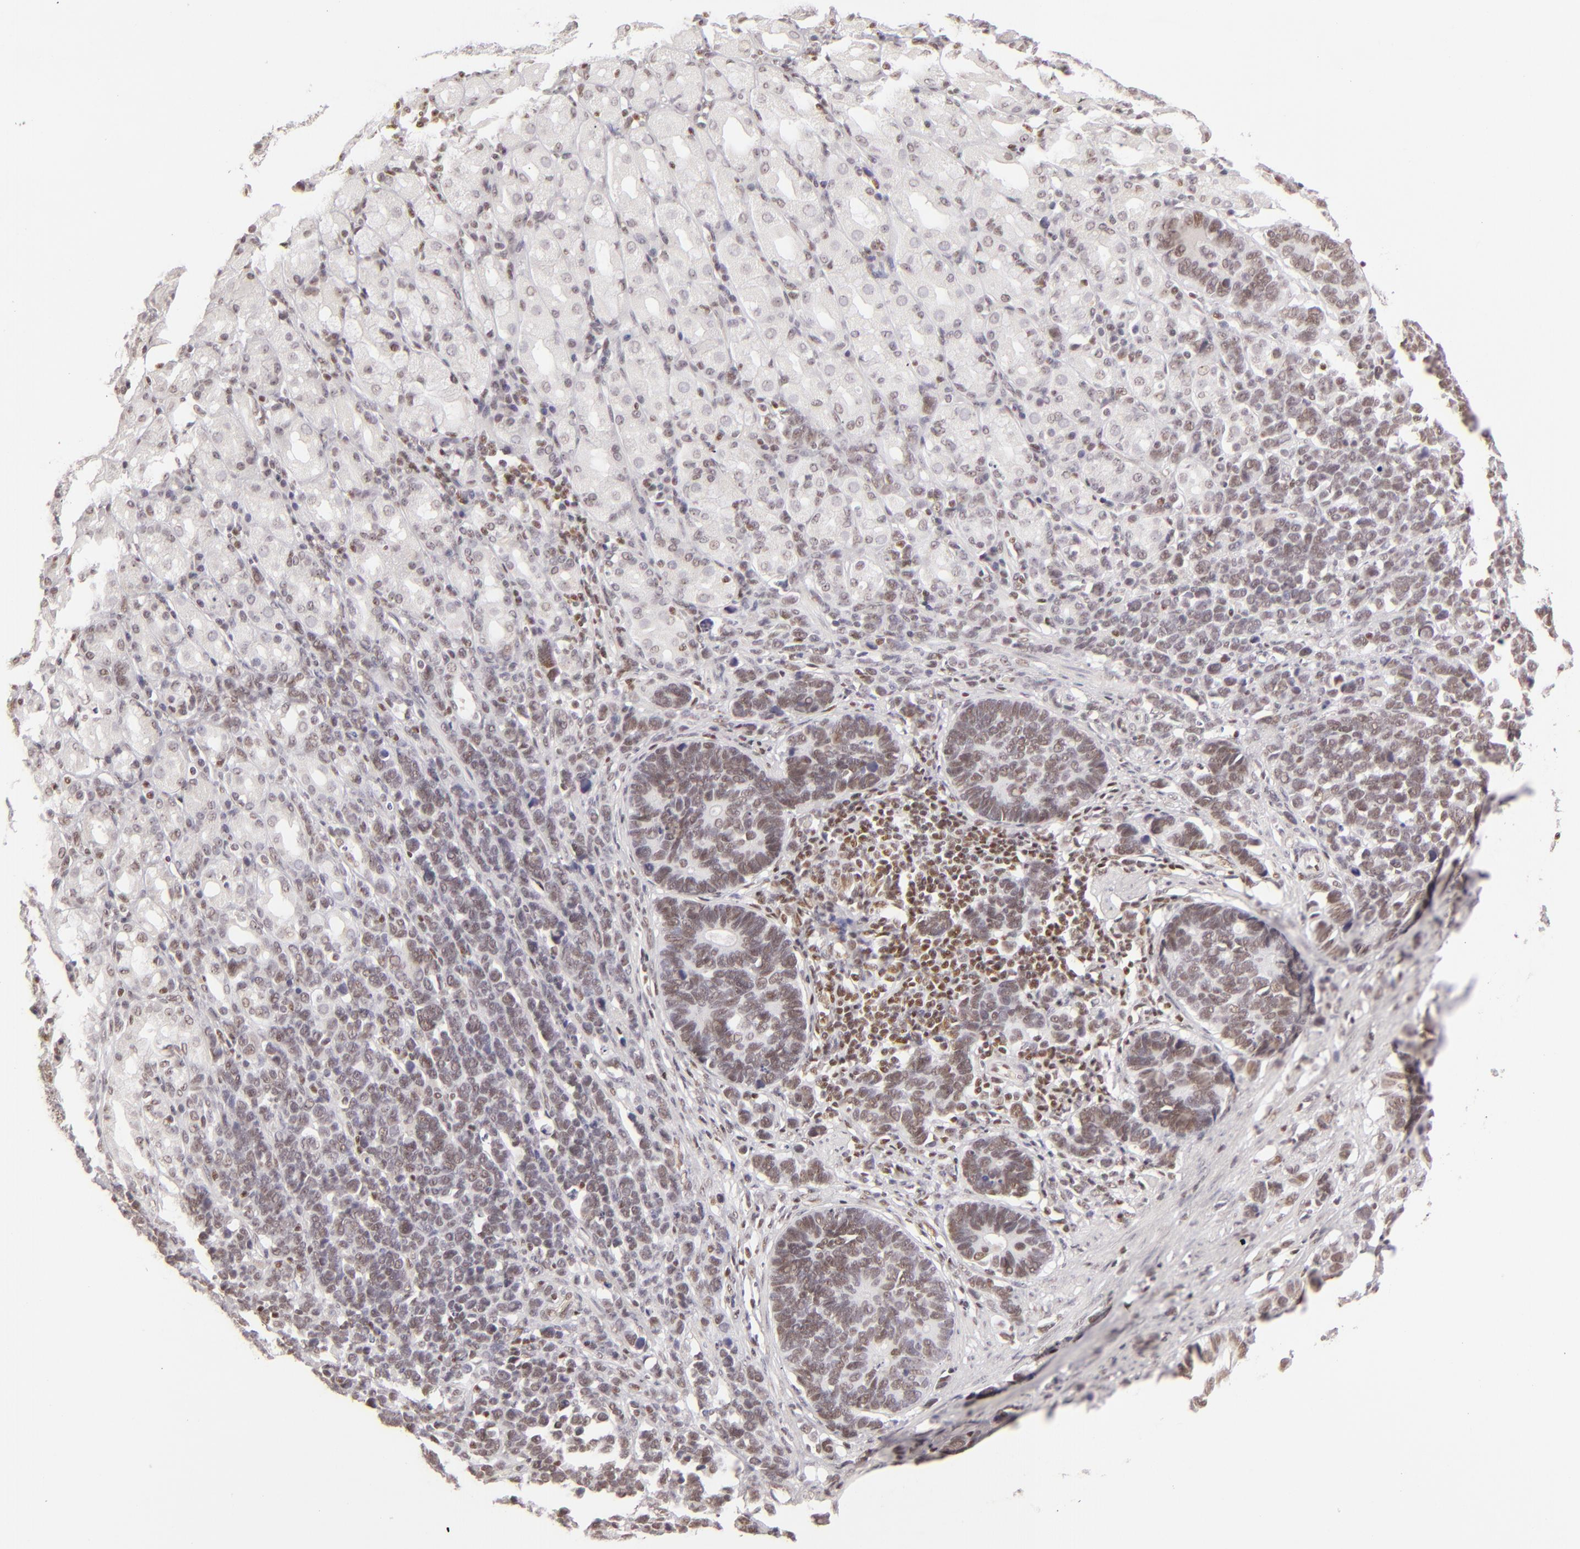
{"staining": {"intensity": "weak", "quantity": ">75%", "location": "nuclear"}, "tissue": "stomach cancer", "cell_type": "Tumor cells", "image_type": "cancer", "snomed": [{"axis": "morphology", "description": "Adenocarcinoma, NOS"}, {"axis": "topography", "description": "Stomach, upper"}], "caption": "Tumor cells show low levels of weak nuclear staining in about >75% of cells in stomach cancer. (IHC, brightfield microscopy, high magnification).", "gene": "DAXX", "patient": {"sex": "male", "age": 71}}